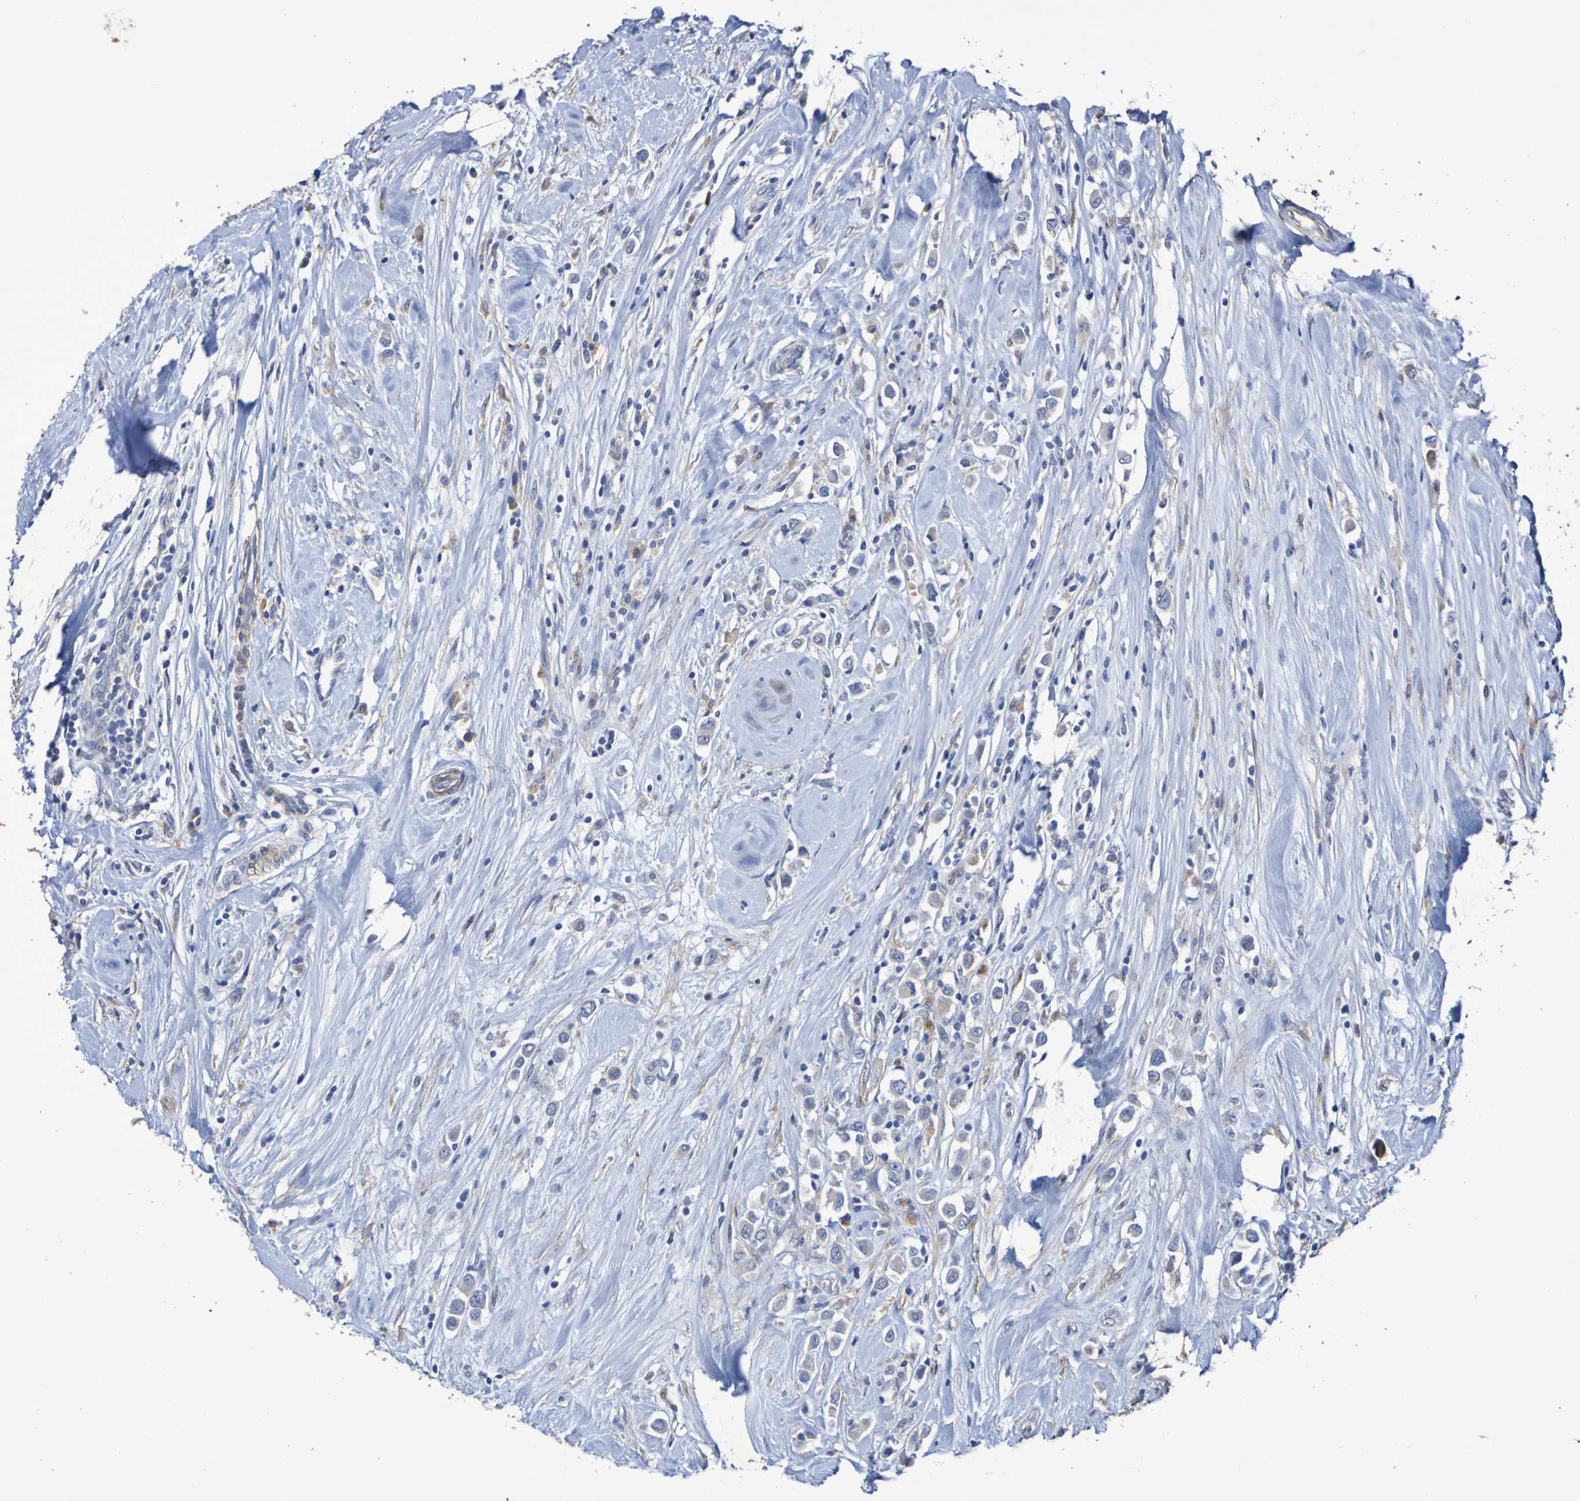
{"staining": {"intensity": "weak", "quantity": "25%-75%", "location": "cytoplasmic/membranous"}, "tissue": "breast cancer", "cell_type": "Tumor cells", "image_type": "cancer", "snomed": [{"axis": "morphology", "description": "Duct carcinoma"}, {"axis": "topography", "description": "Breast"}], "caption": "Protein staining by IHC displays weak cytoplasmic/membranous positivity in approximately 25%-75% of tumor cells in breast intraductal carcinoma. The protein of interest is shown in brown color, while the nuclei are stained blue.", "gene": "SRPRB", "patient": {"sex": "female", "age": 61}}